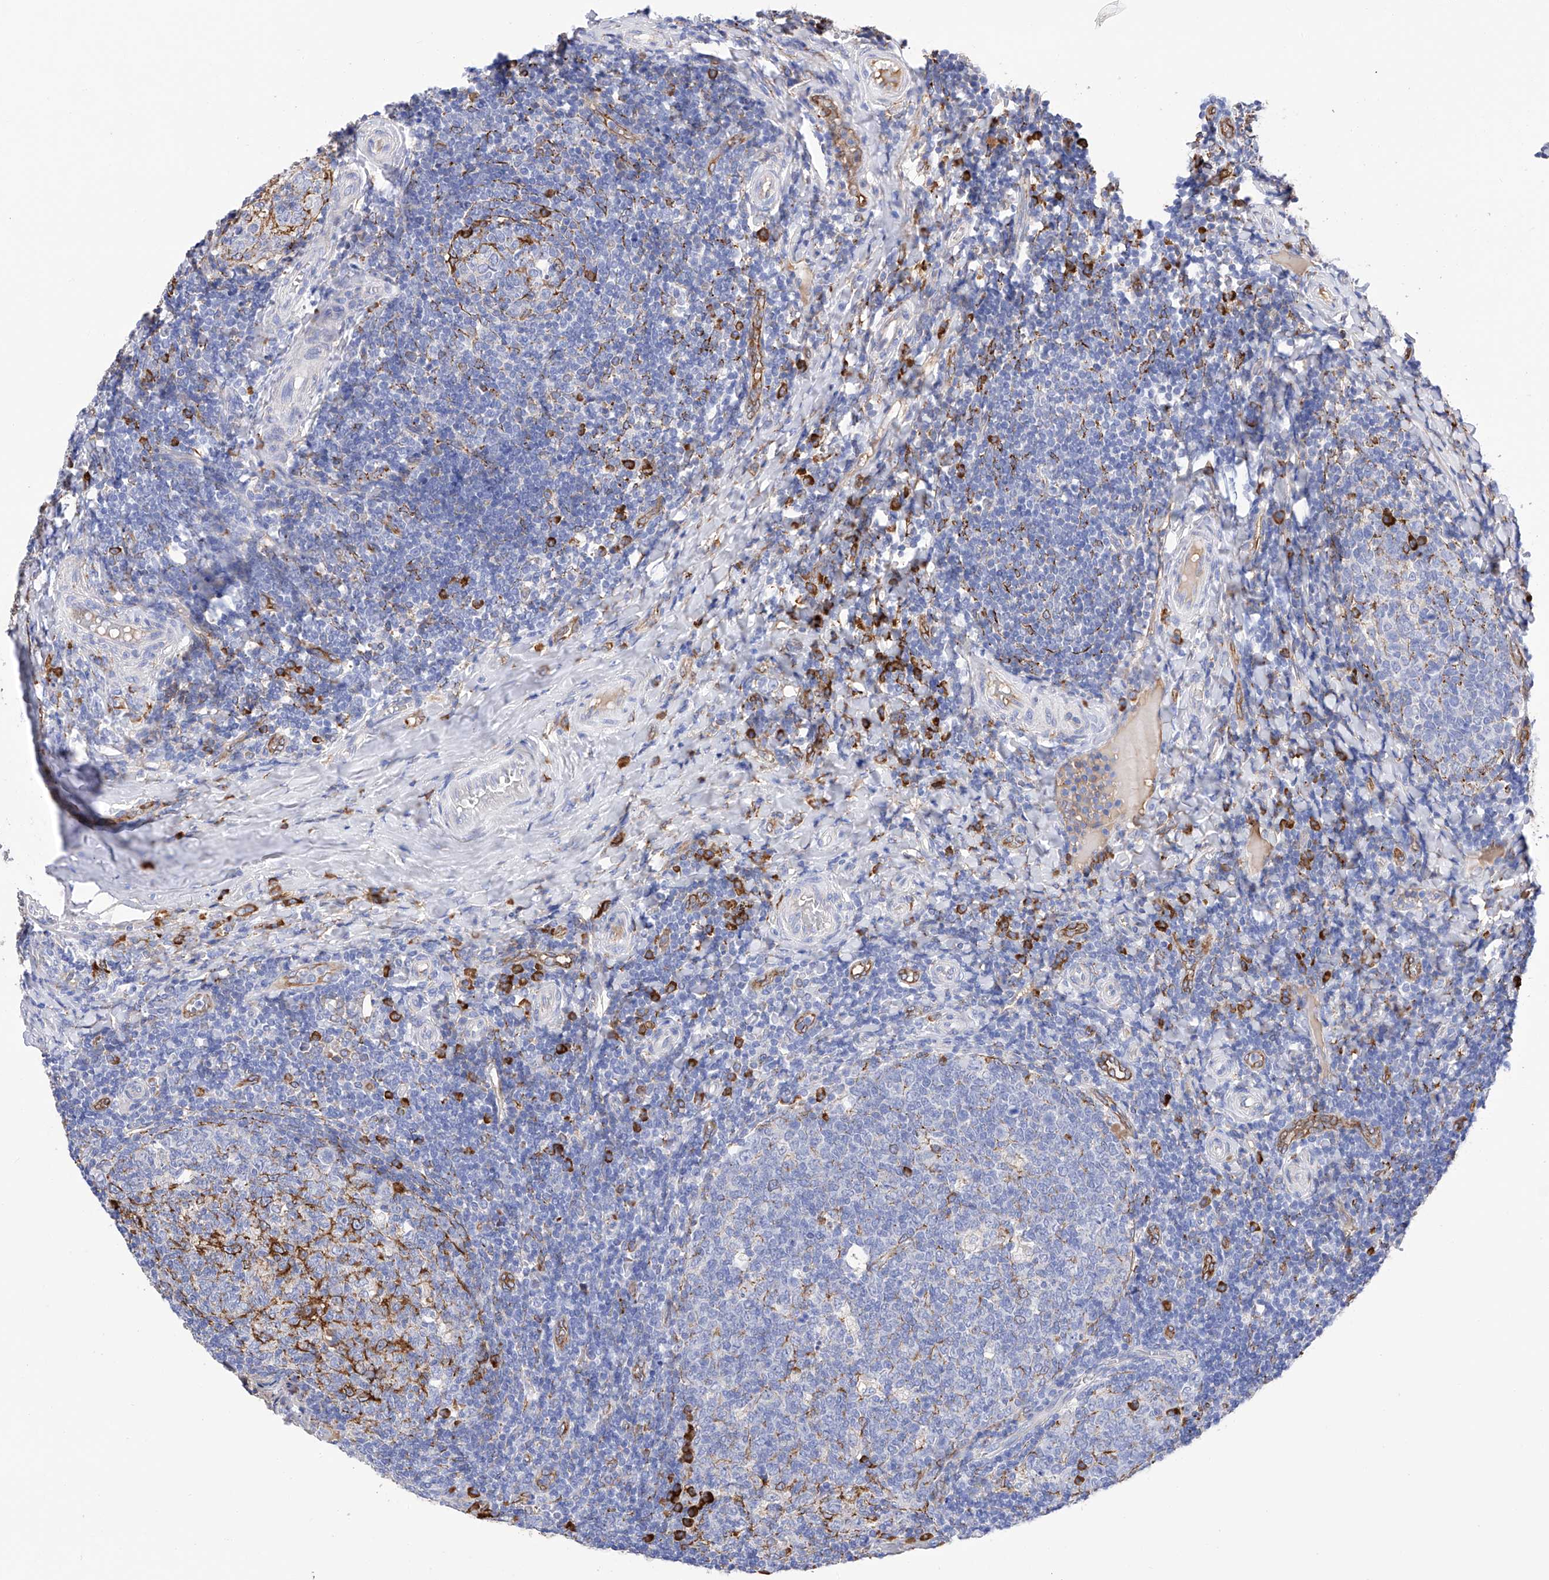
{"staining": {"intensity": "strong", "quantity": "<25%", "location": "cytoplasmic/membranous"}, "tissue": "tonsil", "cell_type": "Germinal center cells", "image_type": "normal", "snomed": [{"axis": "morphology", "description": "Normal tissue, NOS"}, {"axis": "topography", "description": "Tonsil"}], "caption": "Germinal center cells show medium levels of strong cytoplasmic/membranous staining in approximately <25% of cells in unremarkable tonsil. (IHC, brightfield microscopy, high magnification).", "gene": "PDIA5", "patient": {"sex": "female", "age": 19}}